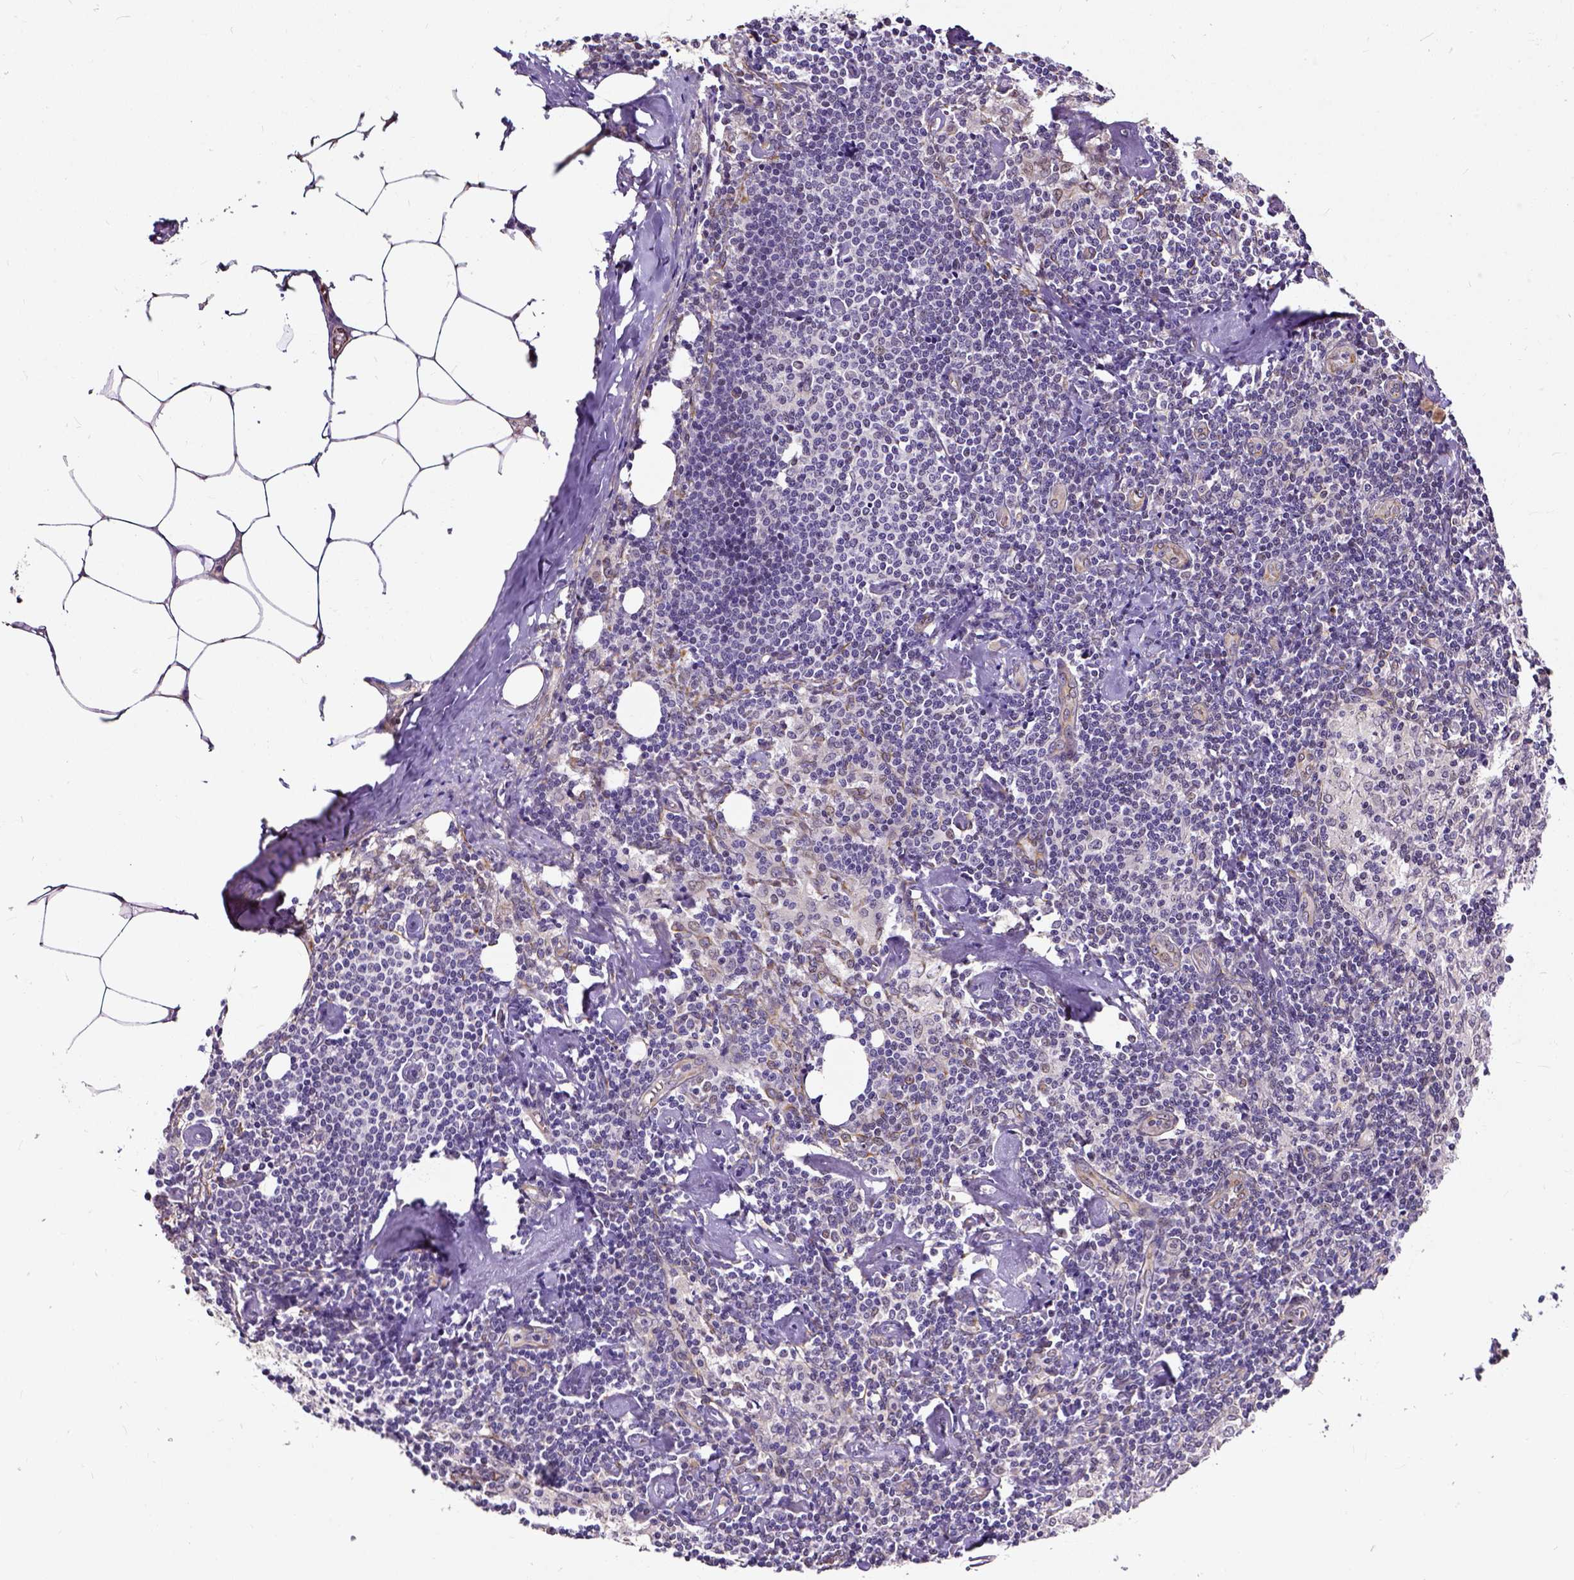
{"staining": {"intensity": "negative", "quantity": "none", "location": "none"}, "tissue": "lymph node", "cell_type": "Germinal center cells", "image_type": "normal", "snomed": [{"axis": "morphology", "description": "Normal tissue, NOS"}, {"axis": "topography", "description": "Lymph node"}], "caption": "This is an immunohistochemistry histopathology image of unremarkable human lymph node. There is no staining in germinal center cells.", "gene": "DICER1", "patient": {"sex": "female", "age": 69}}